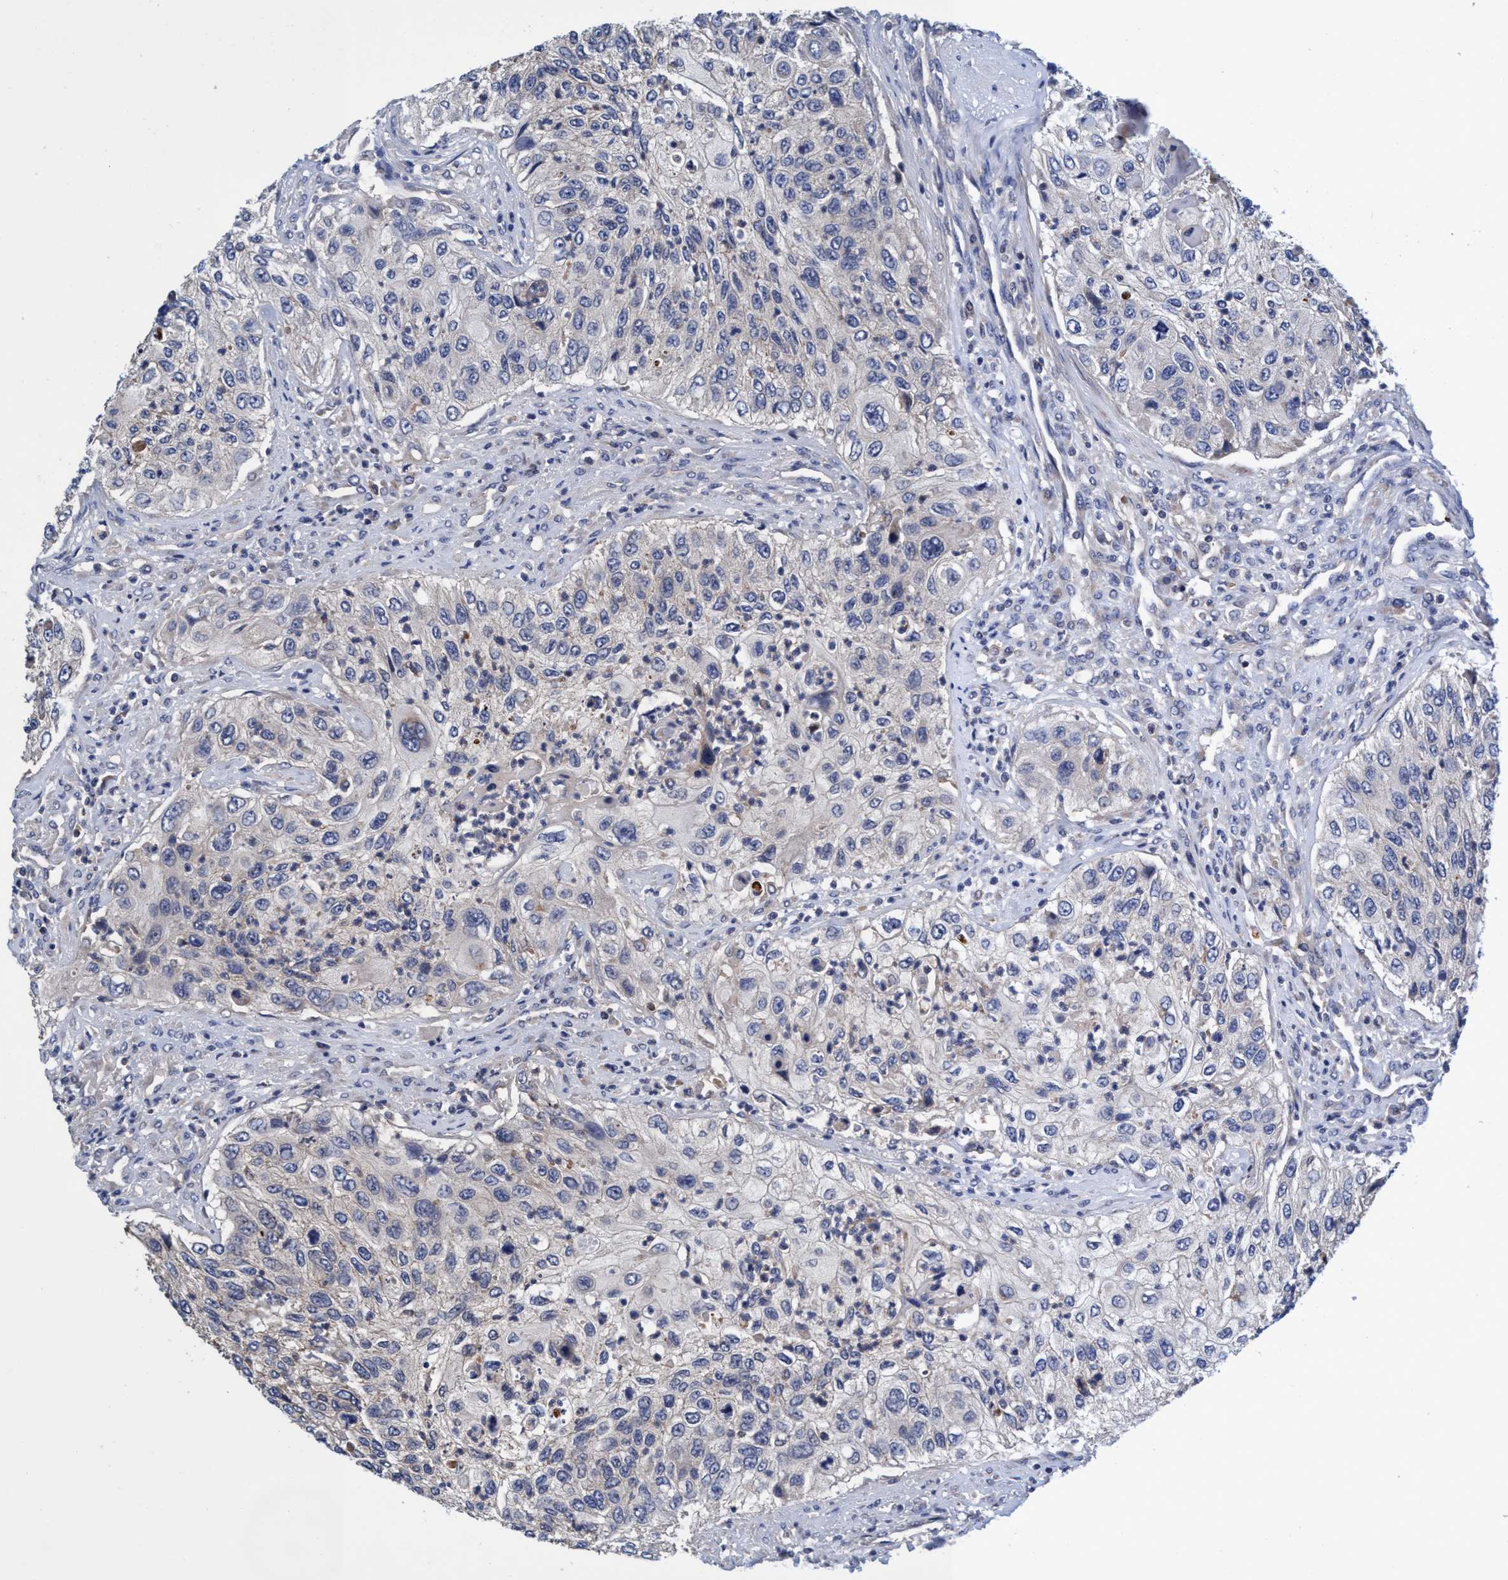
{"staining": {"intensity": "negative", "quantity": "none", "location": "none"}, "tissue": "urothelial cancer", "cell_type": "Tumor cells", "image_type": "cancer", "snomed": [{"axis": "morphology", "description": "Urothelial carcinoma, High grade"}, {"axis": "topography", "description": "Urinary bladder"}], "caption": "Protein analysis of urothelial cancer demonstrates no significant expression in tumor cells.", "gene": "CALCOCO2", "patient": {"sex": "female", "age": 60}}